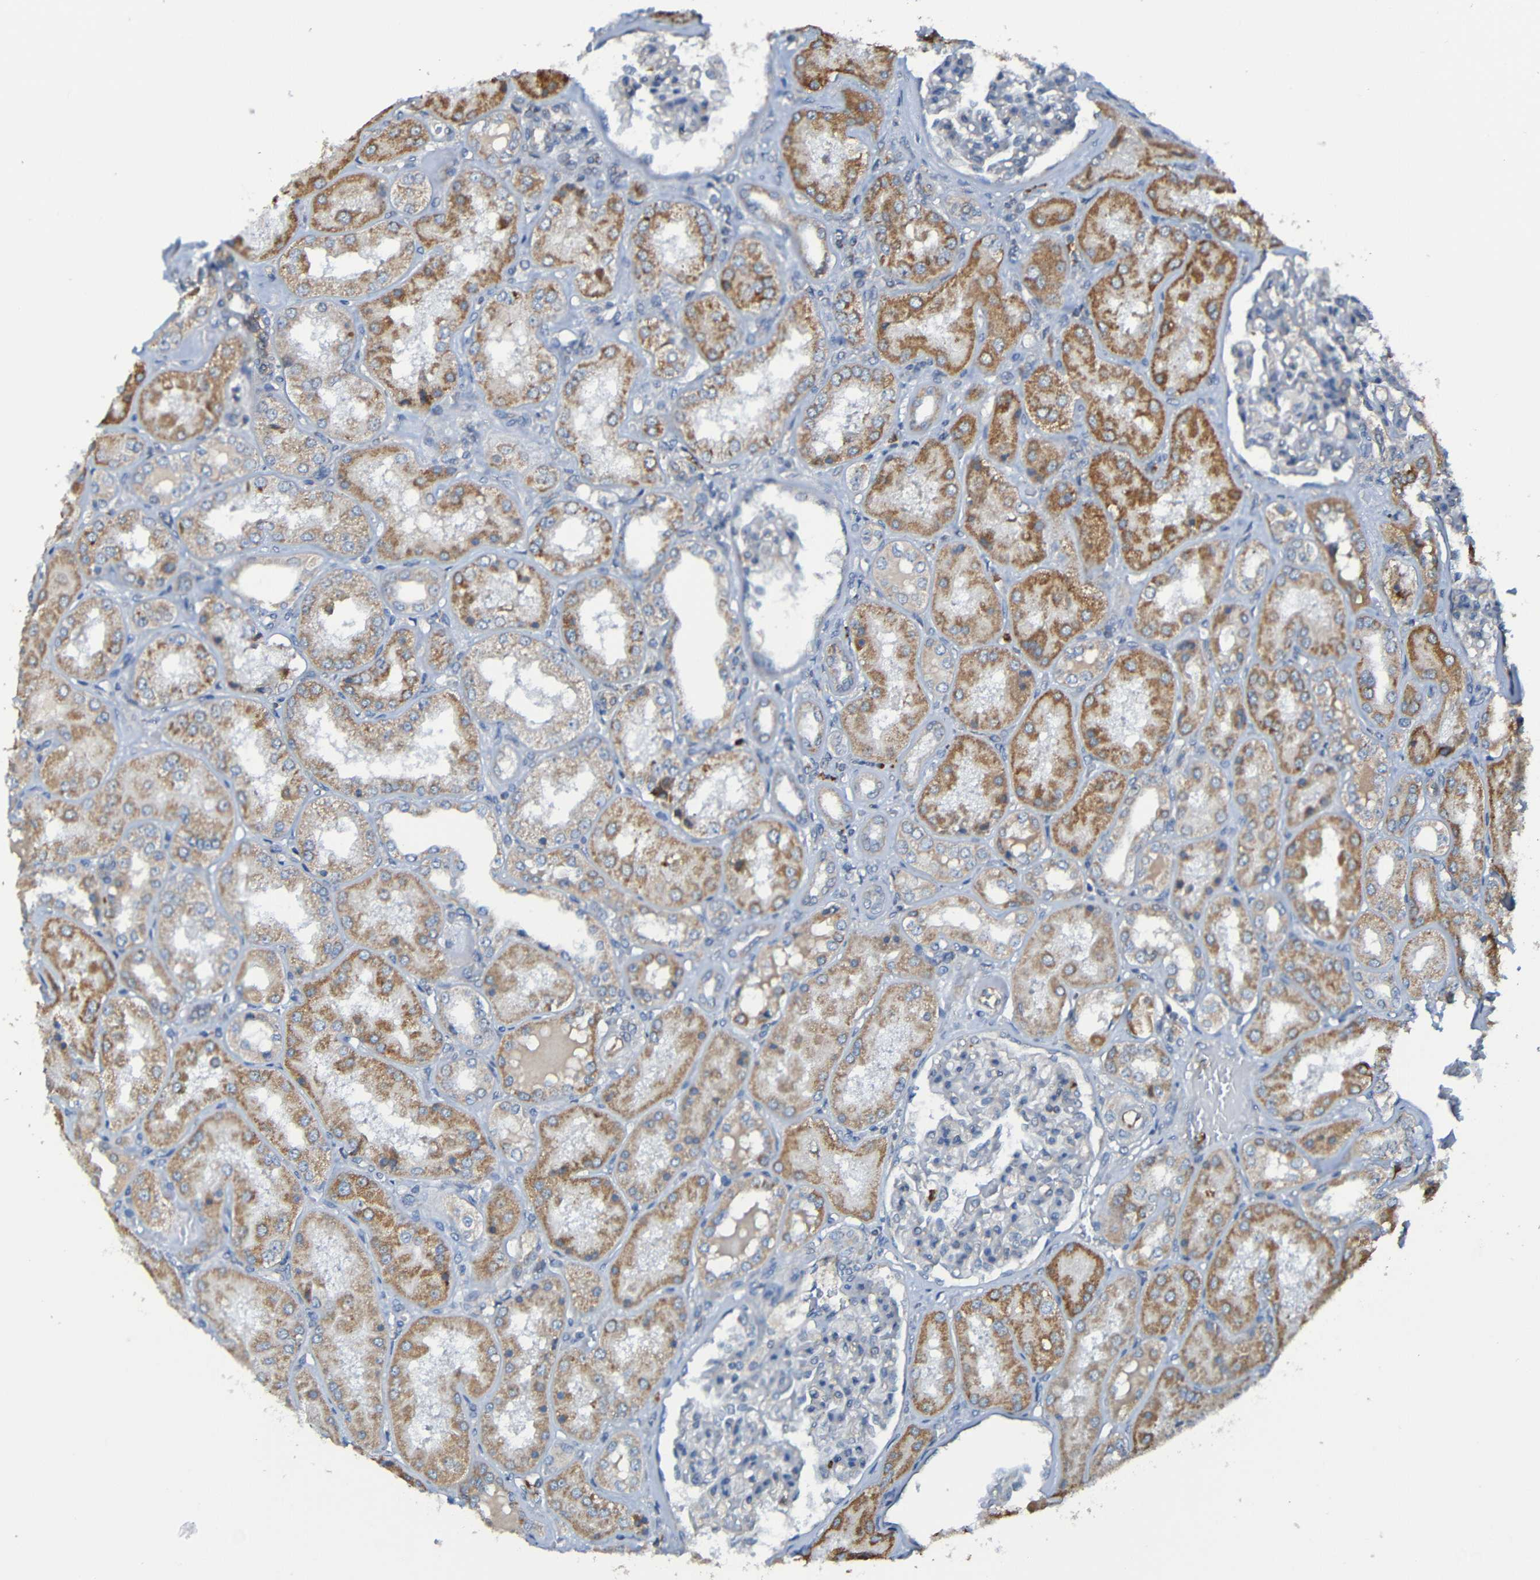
{"staining": {"intensity": "weak", "quantity": ">75%", "location": "cytoplasmic/membranous"}, "tissue": "kidney", "cell_type": "Cells in glomeruli", "image_type": "normal", "snomed": [{"axis": "morphology", "description": "Normal tissue, NOS"}, {"axis": "topography", "description": "Kidney"}], "caption": "The image reveals immunohistochemical staining of unremarkable kidney. There is weak cytoplasmic/membranous expression is appreciated in approximately >75% of cells in glomeruli. (IHC, brightfield microscopy, high magnification).", "gene": "ADAM15", "patient": {"sex": "female", "age": 56}}